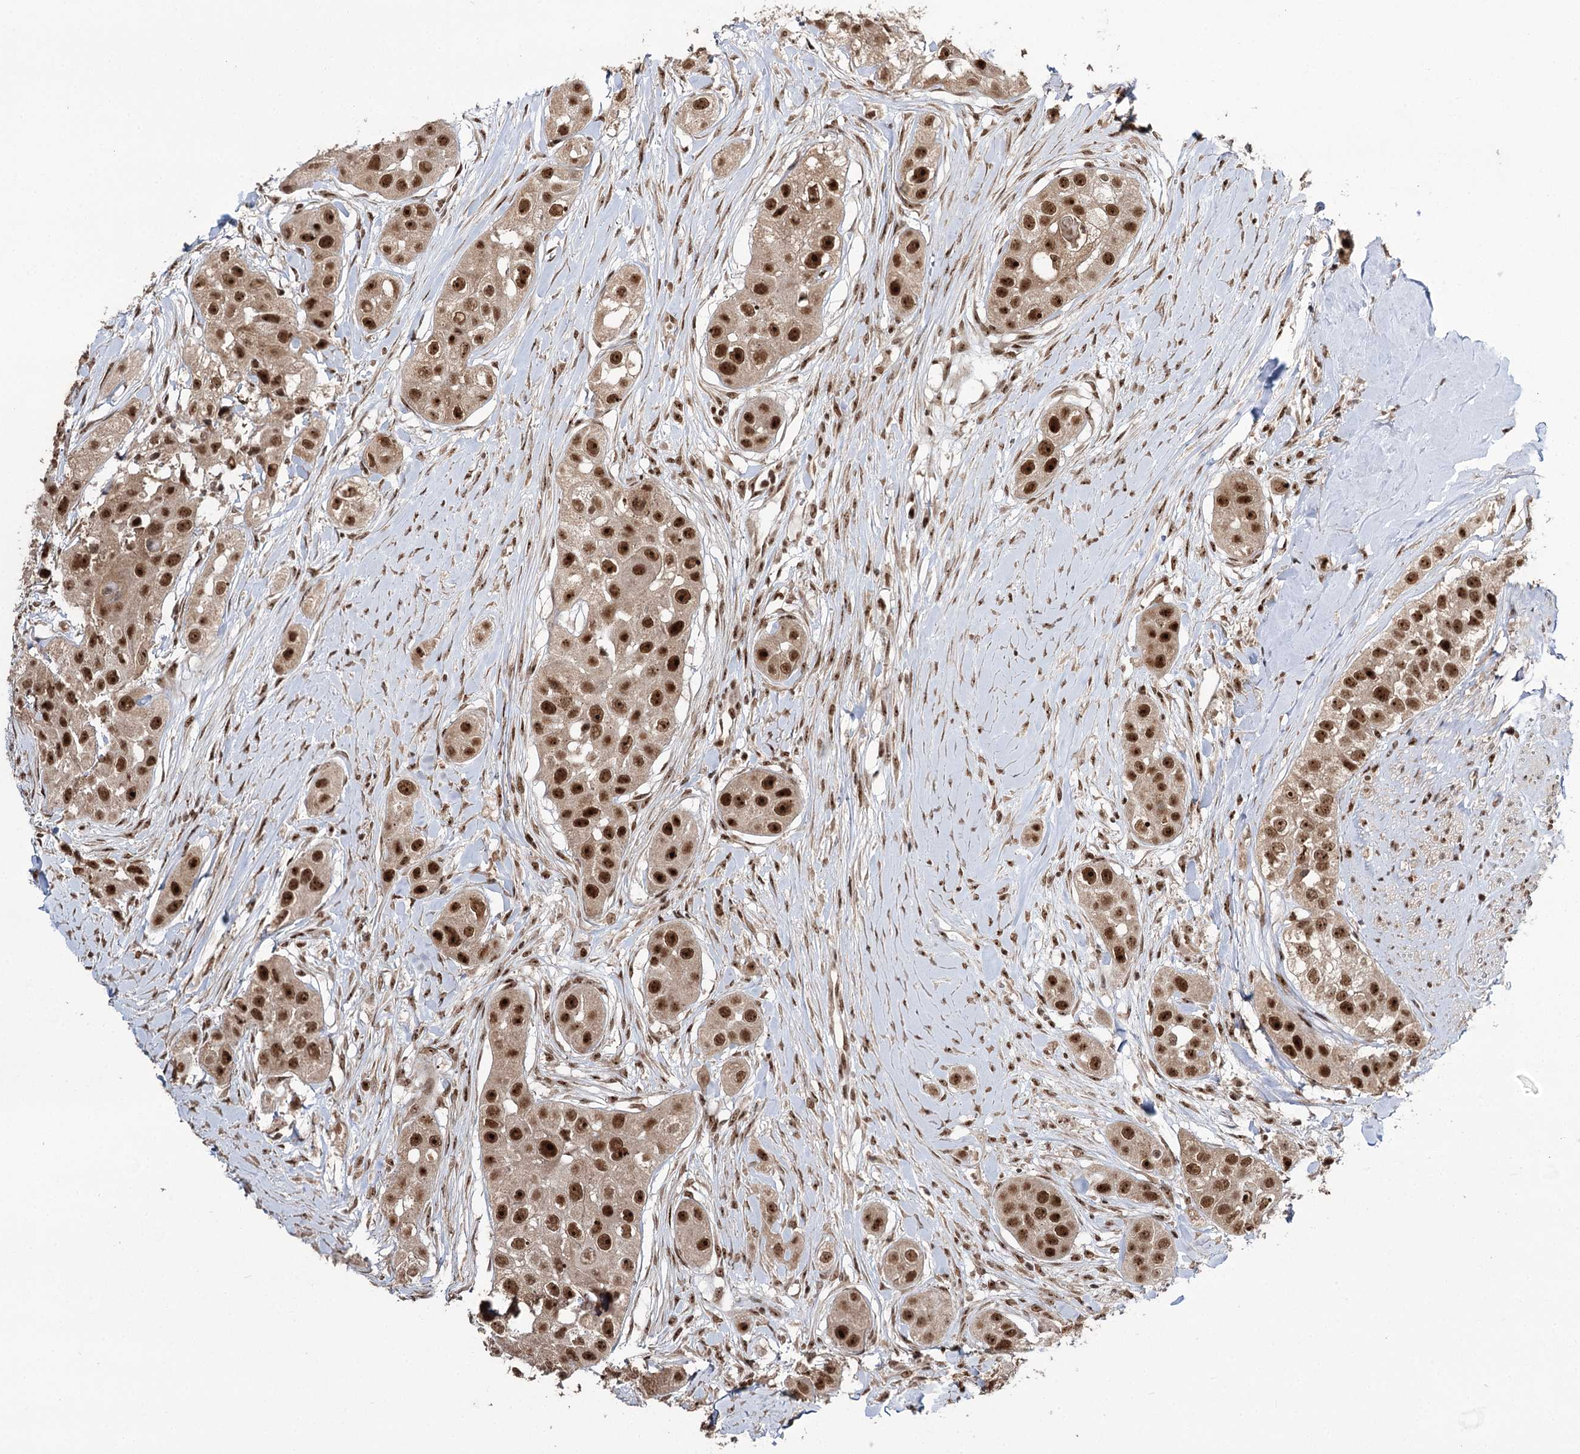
{"staining": {"intensity": "strong", "quantity": ">75%", "location": "nuclear"}, "tissue": "head and neck cancer", "cell_type": "Tumor cells", "image_type": "cancer", "snomed": [{"axis": "morphology", "description": "Normal tissue, NOS"}, {"axis": "morphology", "description": "Squamous cell carcinoma, NOS"}, {"axis": "topography", "description": "Skeletal muscle"}, {"axis": "topography", "description": "Head-Neck"}], "caption": "Squamous cell carcinoma (head and neck) tissue displays strong nuclear staining in approximately >75% of tumor cells, visualized by immunohistochemistry.", "gene": "ERCC3", "patient": {"sex": "male", "age": 51}}